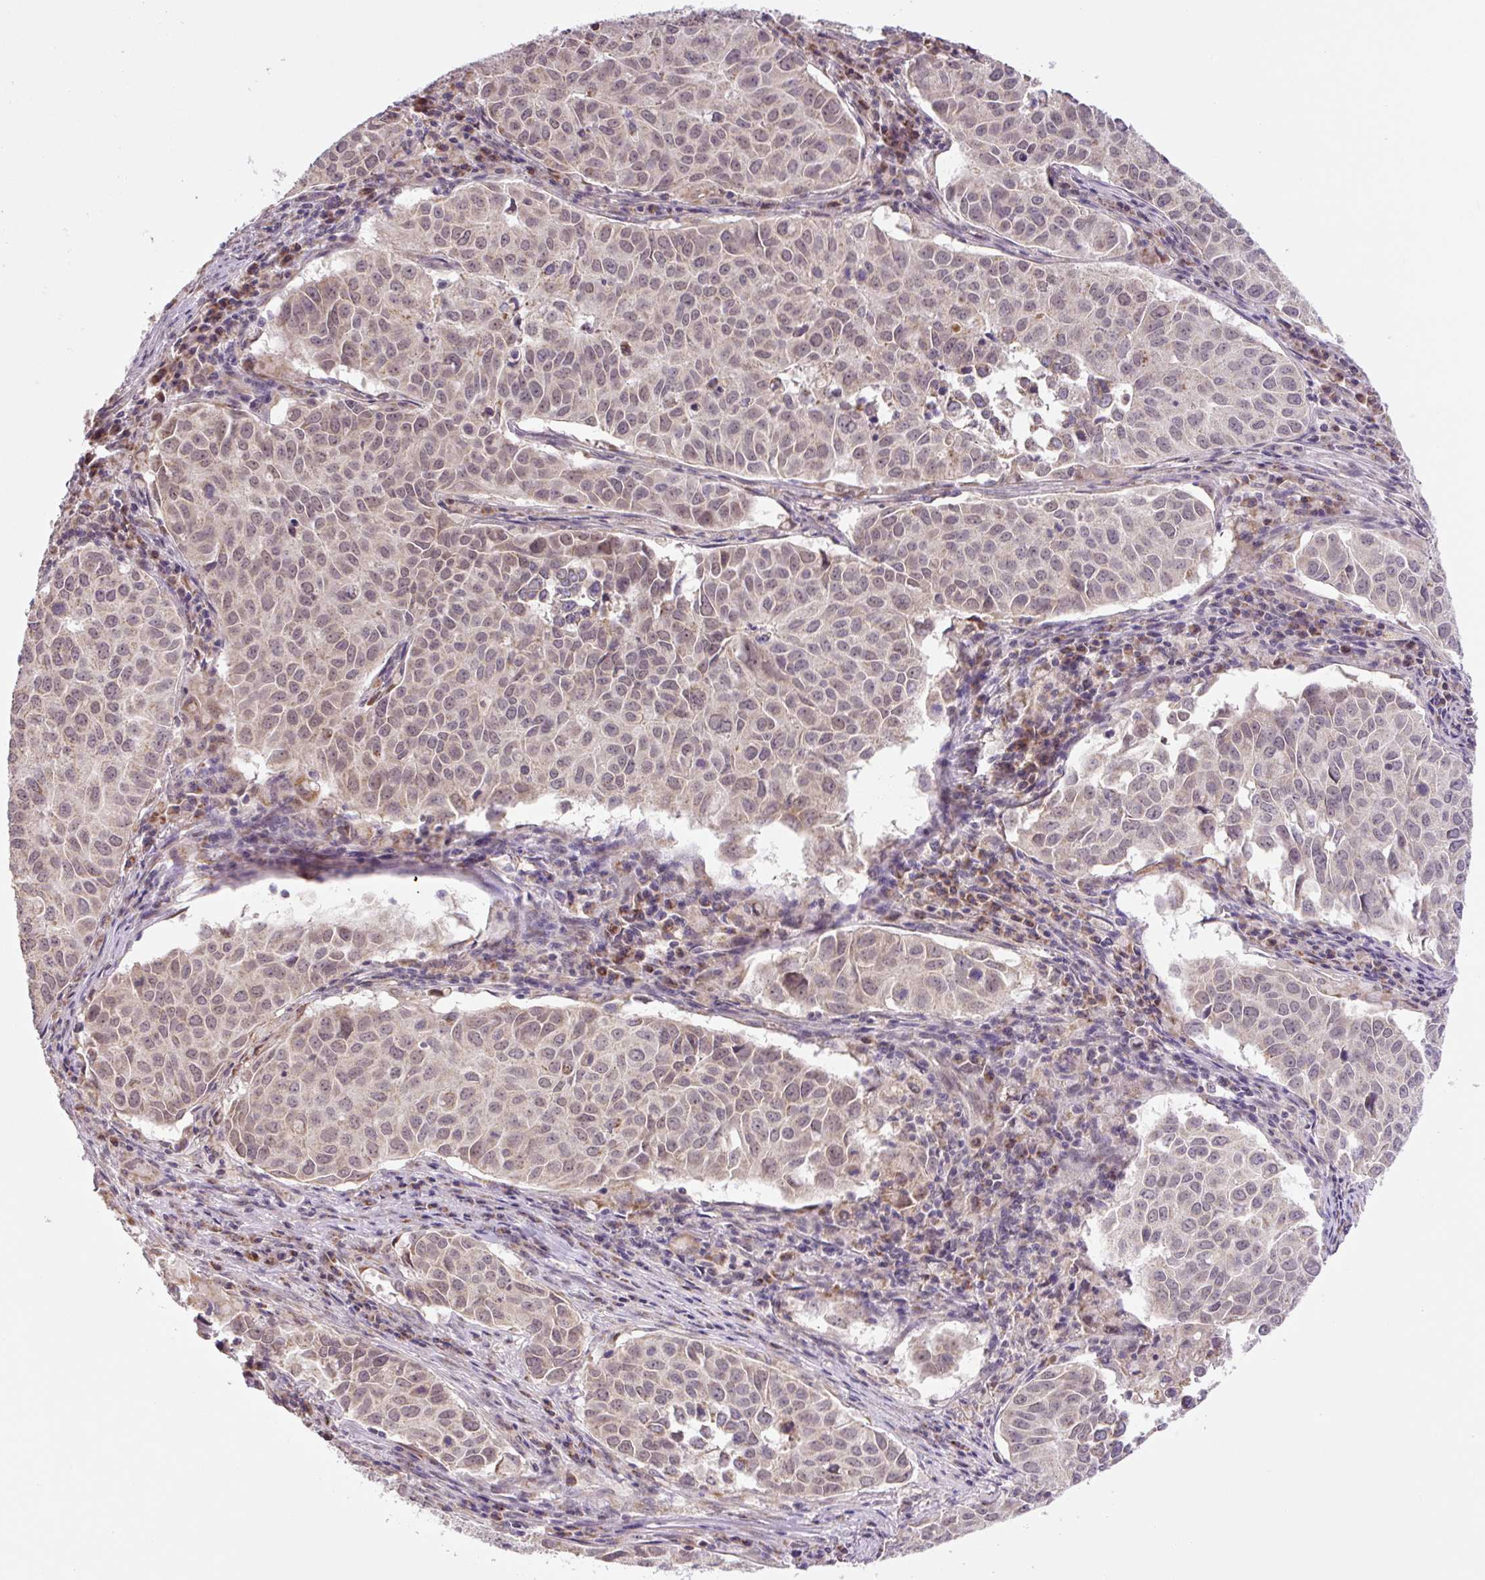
{"staining": {"intensity": "moderate", "quantity": ">75%", "location": "cytoplasmic/membranous,nuclear"}, "tissue": "lung cancer", "cell_type": "Tumor cells", "image_type": "cancer", "snomed": [{"axis": "morphology", "description": "Adenocarcinoma, NOS"}, {"axis": "topography", "description": "Lung"}], "caption": "Protein positivity by IHC demonstrates moderate cytoplasmic/membranous and nuclear expression in about >75% of tumor cells in lung cancer (adenocarcinoma). (DAB IHC with brightfield microscopy, high magnification).", "gene": "MFSD9", "patient": {"sex": "female", "age": 50}}